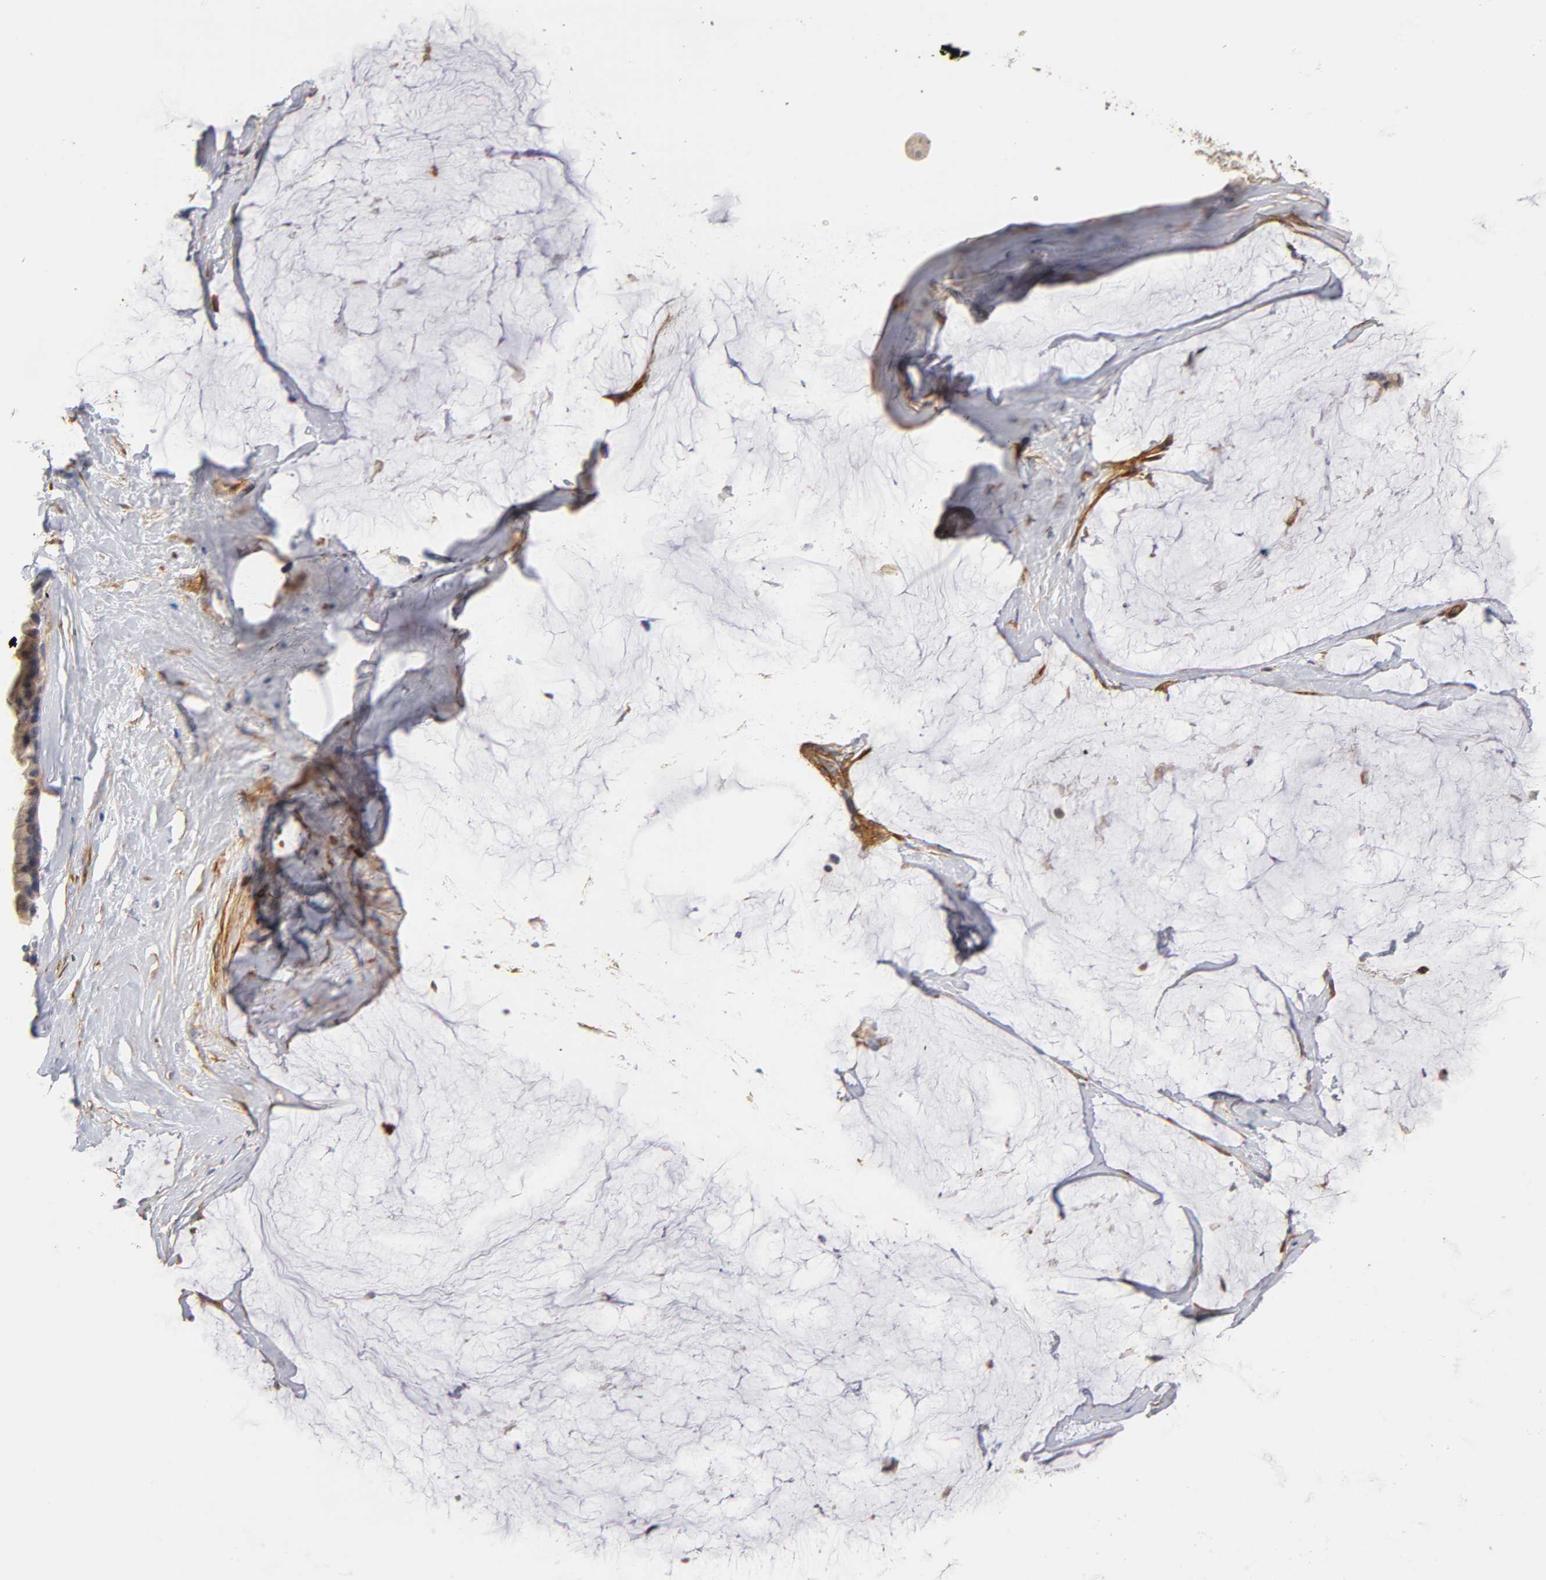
{"staining": {"intensity": "weak", "quantity": ">75%", "location": "cytoplasmic/membranous"}, "tissue": "ovarian cancer", "cell_type": "Tumor cells", "image_type": "cancer", "snomed": [{"axis": "morphology", "description": "Cystadenocarcinoma, mucinous, NOS"}, {"axis": "topography", "description": "Ovary"}], "caption": "DAB immunohistochemical staining of mucinous cystadenocarcinoma (ovarian) displays weak cytoplasmic/membranous protein staining in approximately >75% of tumor cells. (IHC, brightfield microscopy, high magnification).", "gene": "LAMB1", "patient": {"sex": "female", "age": 39}}